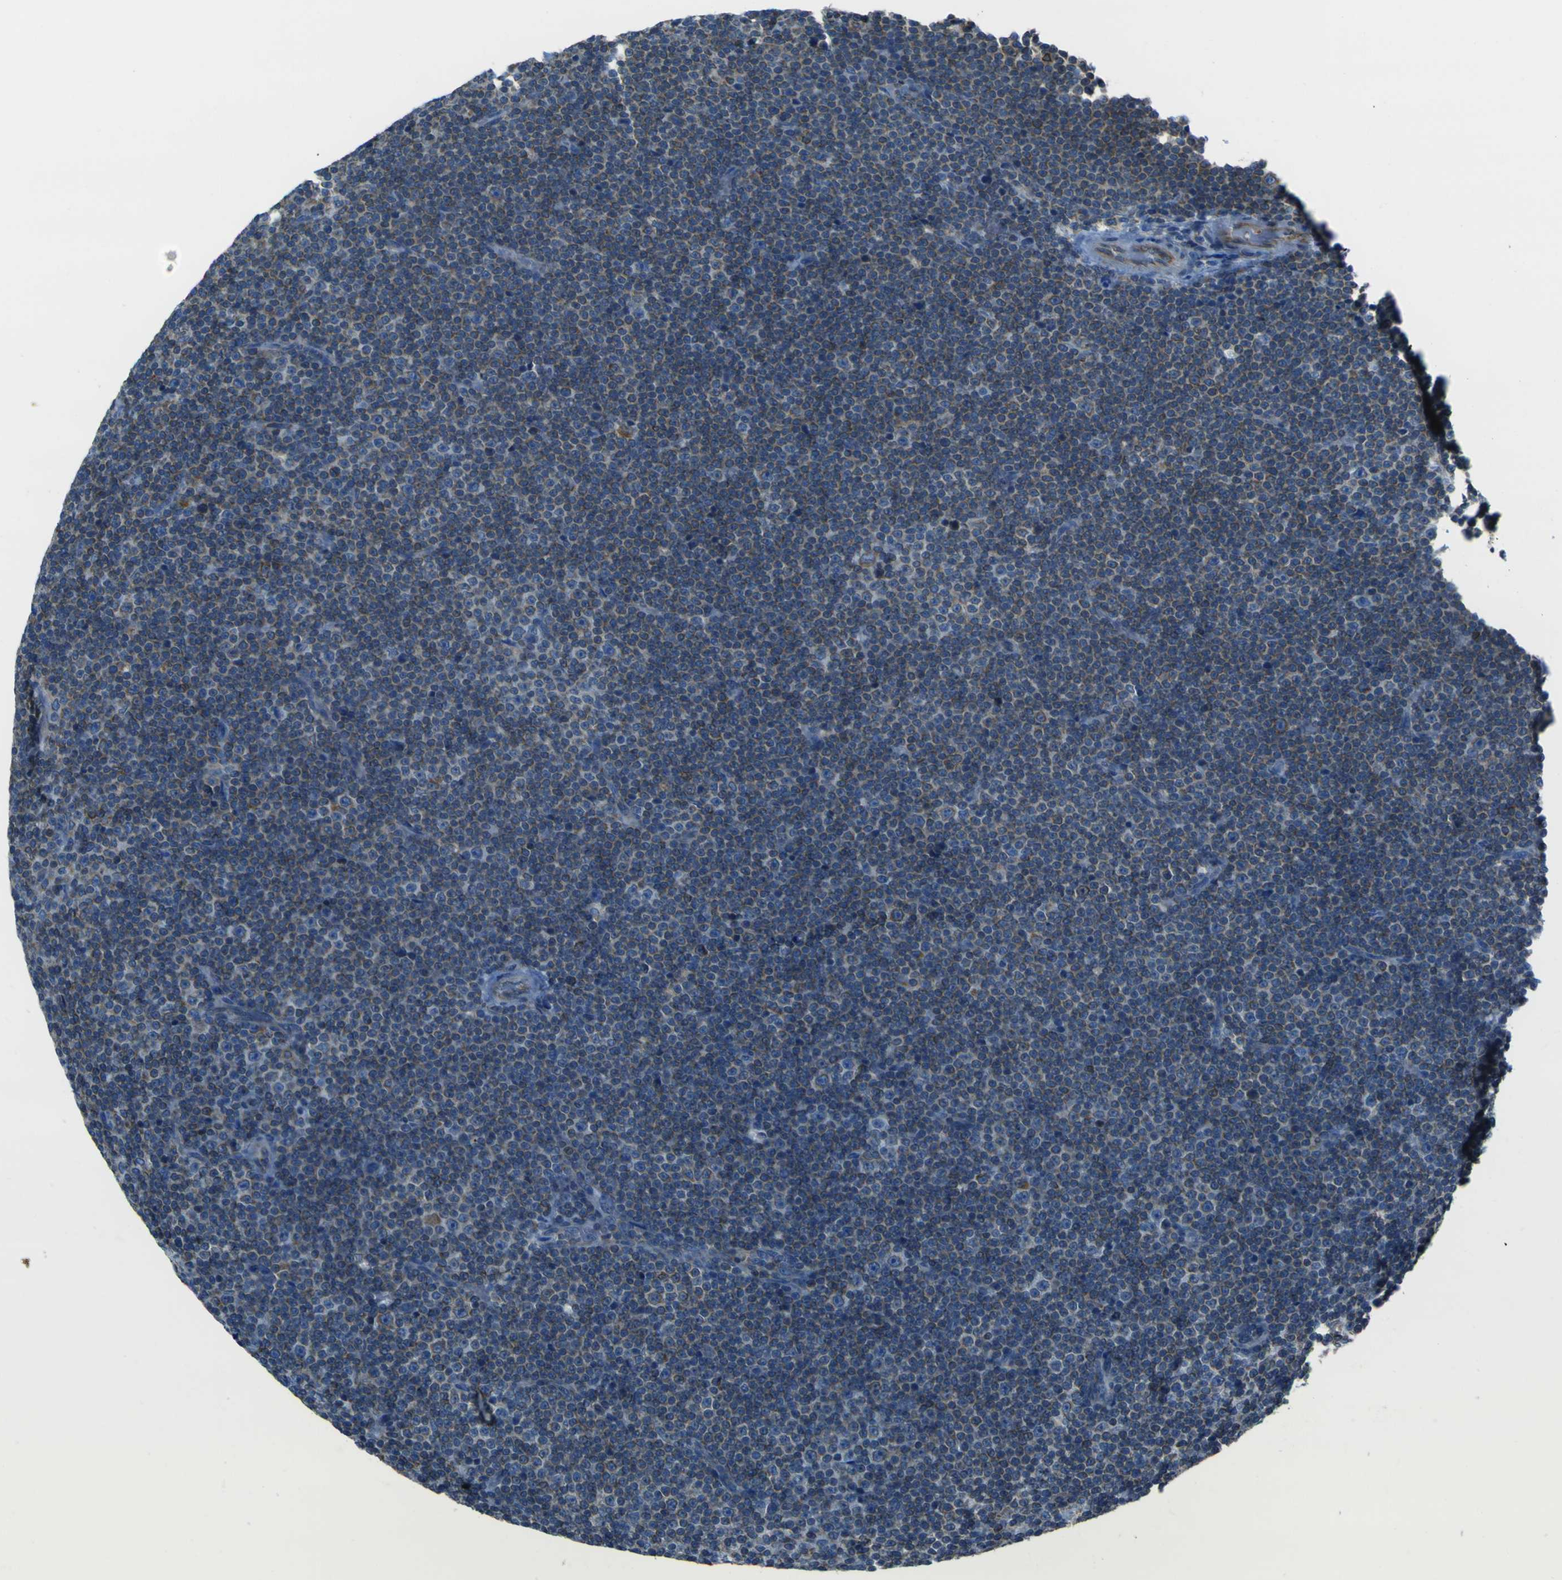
{"staining": {"intensity": "negative", "quantity": "none", "location": "none"}, "tissue": "lymphoma", "cell_type": "Tumor cells", "image_type": "cancer", "snomed": [{"axis": "morphology", "description": "Malignant lymphoma, non-Hodgkin's type, Low grade"}, {"axis": "topography", "description": "Lymph node"}], "caption": "This is an immunohistochemistry photomicrograph of human malignant lymphoma, non-Hodgkin's type (low-grade). There is no expression in tumor cells.", "gene": "STIM1", "patient": {"sex": "female", "age": 67}}